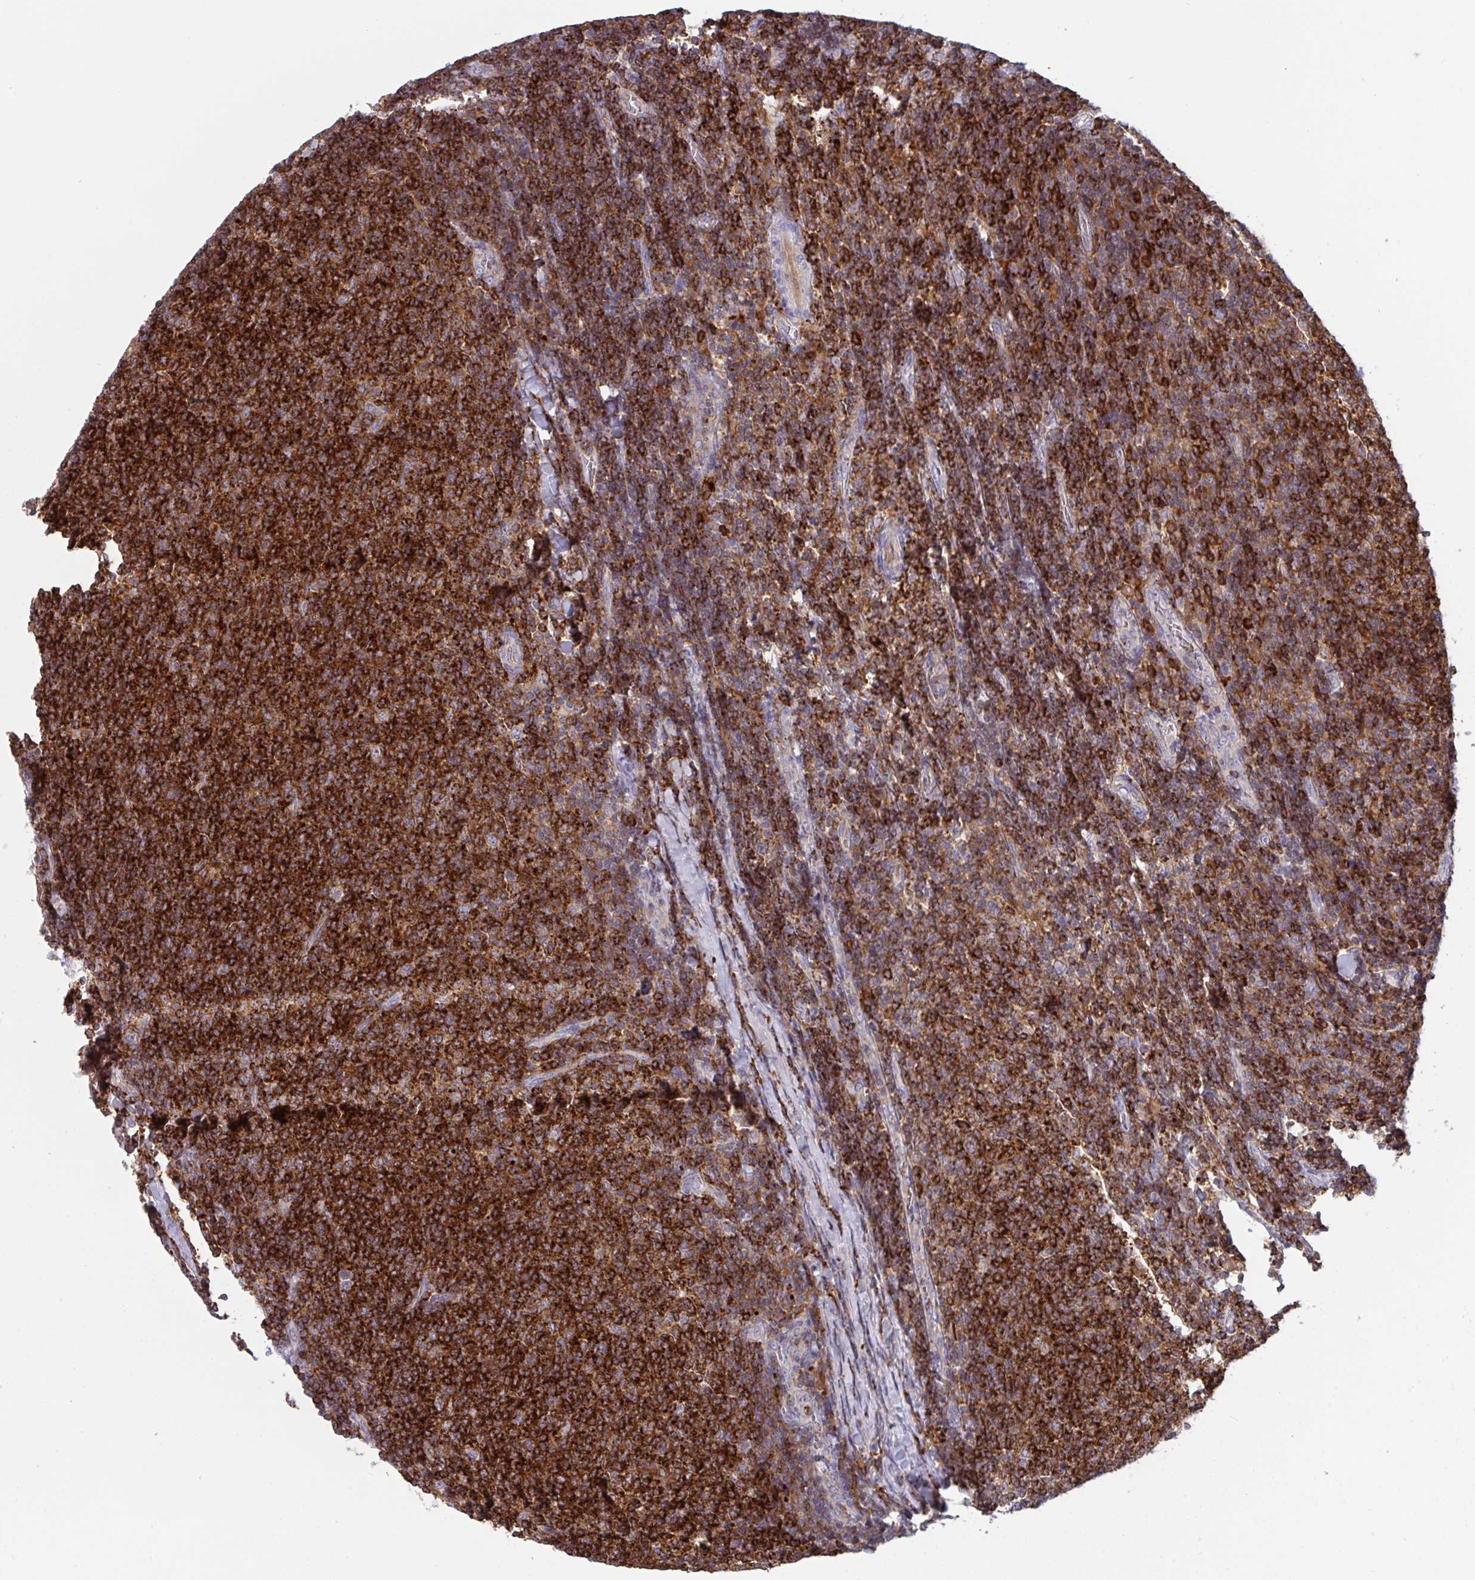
{"staining": {"intensity": "strong", "quantity": ">75%", "location": "cytoplasmic/membranous"}, "tissue": "lymphoma", "cell_type": "Tumor cells", "image_type": "cancer", "snomed": [{"axis": "morphology", "description": "Malignant lymphoma, non-Hodgkin's type, Low grade"}, {"axis": "topography", "description": "Lymph node"}], "caption": "Human low-grade malignant lymphoma, non-Hodgkin's type stained with a brown dye demonstrates strong cytoplasmic/membranous positive expression in approximately >75% of tumor cells.", "gene": "DISP2", "patient": {"sex": "male", "age": 52}}